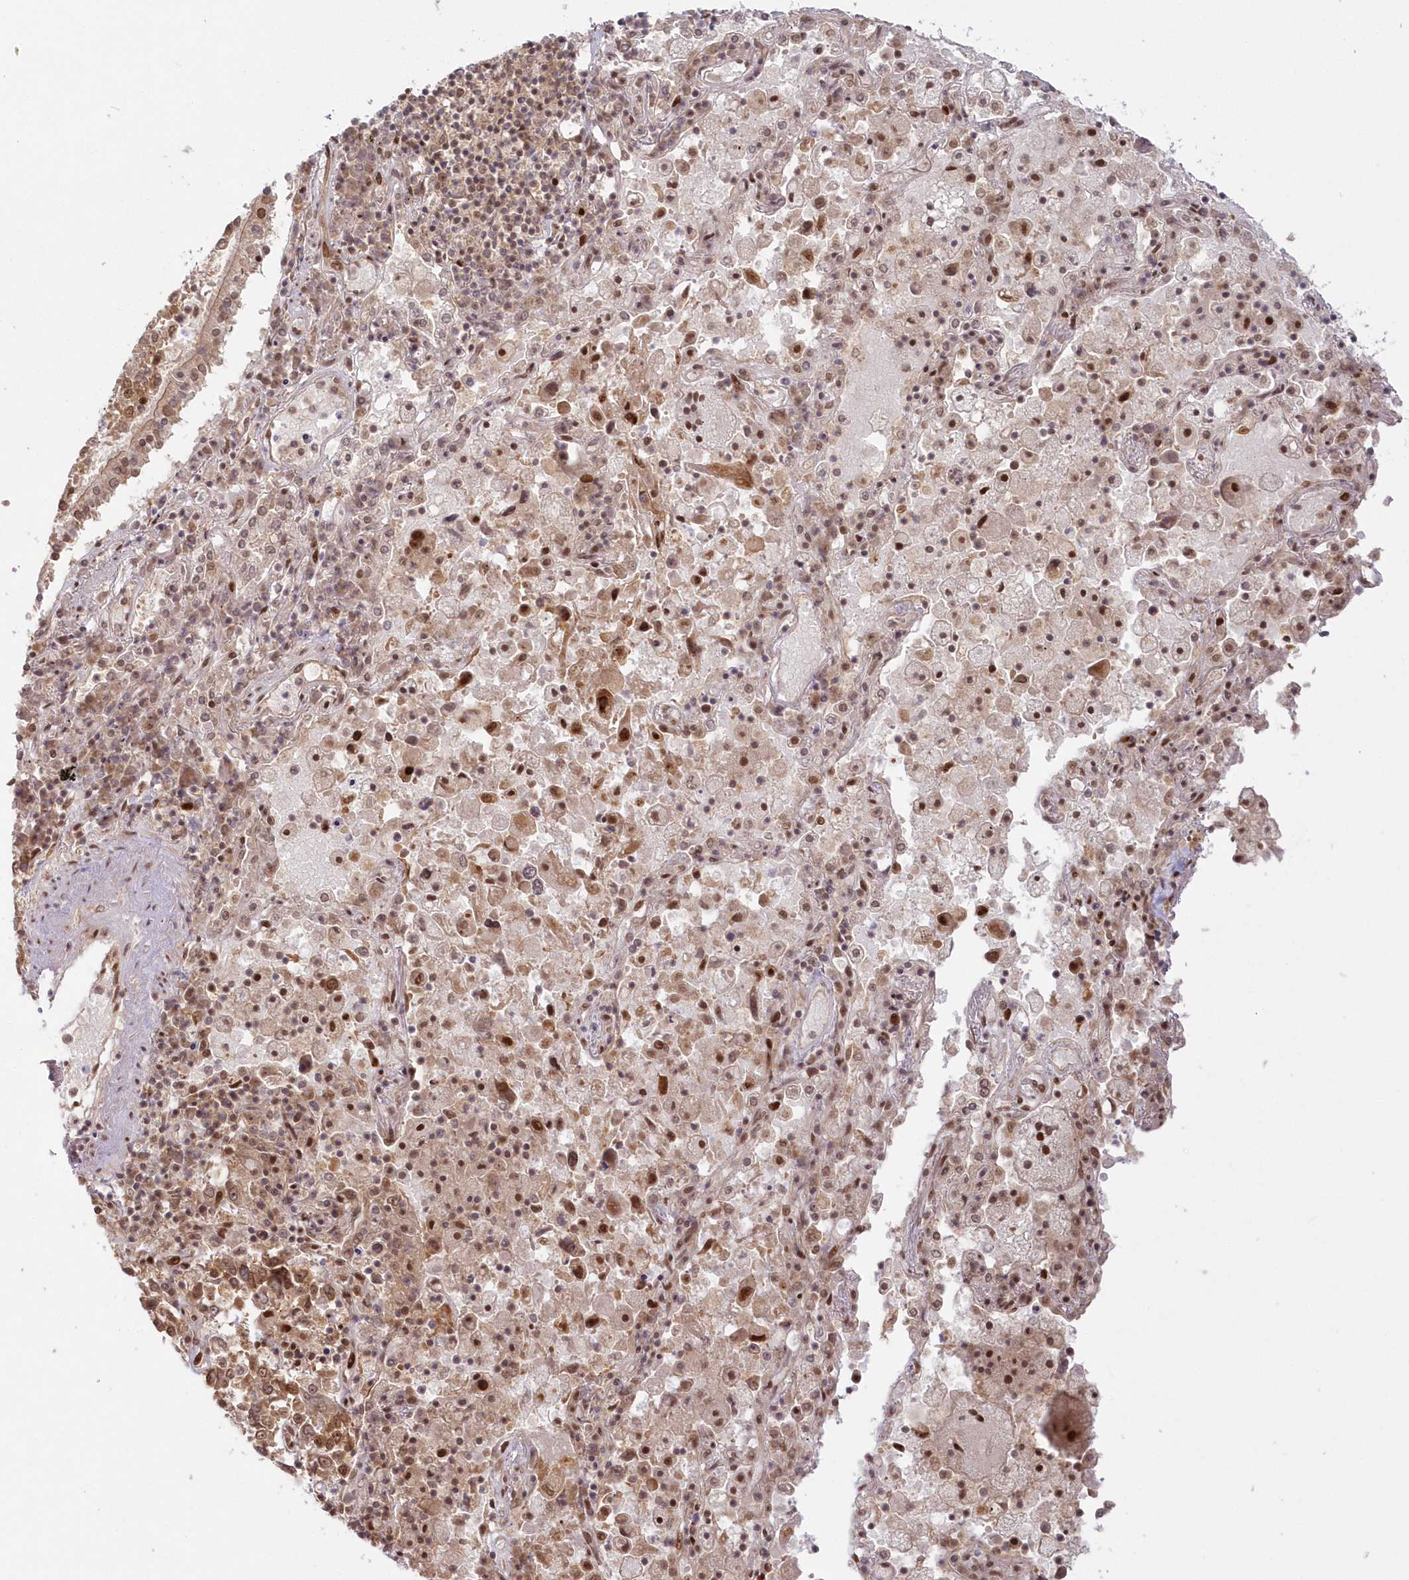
{"staining": {"intensity": "moderate", "quantity": ">75%", "location": "cytoplasmic/membranous,nuclear"}, "tissue": "lung cancer", "cell_type": "Tumor cells", "image_type": "cancer", "snomed": [{"axis": "morphology", "description": "Squamous cell carcinoma, NOS"}, {"axis": "topography", "description": "Lung"}], "caption": "Immunohistochemistry (IHC) histopathology image of neoplastic tissue: lung squamous cell carcinoma stained using immunohistochemistry (IHC) shows medium levels of moderate protein expression localized specifically in the cytoplasmic/membranous and nuclear of tumor cells, appearing as a cytoplasmic/membranous and nuclear brown color.", "gene": "TOGARAM2", "patient": {"sex": "male", "age": 65}}